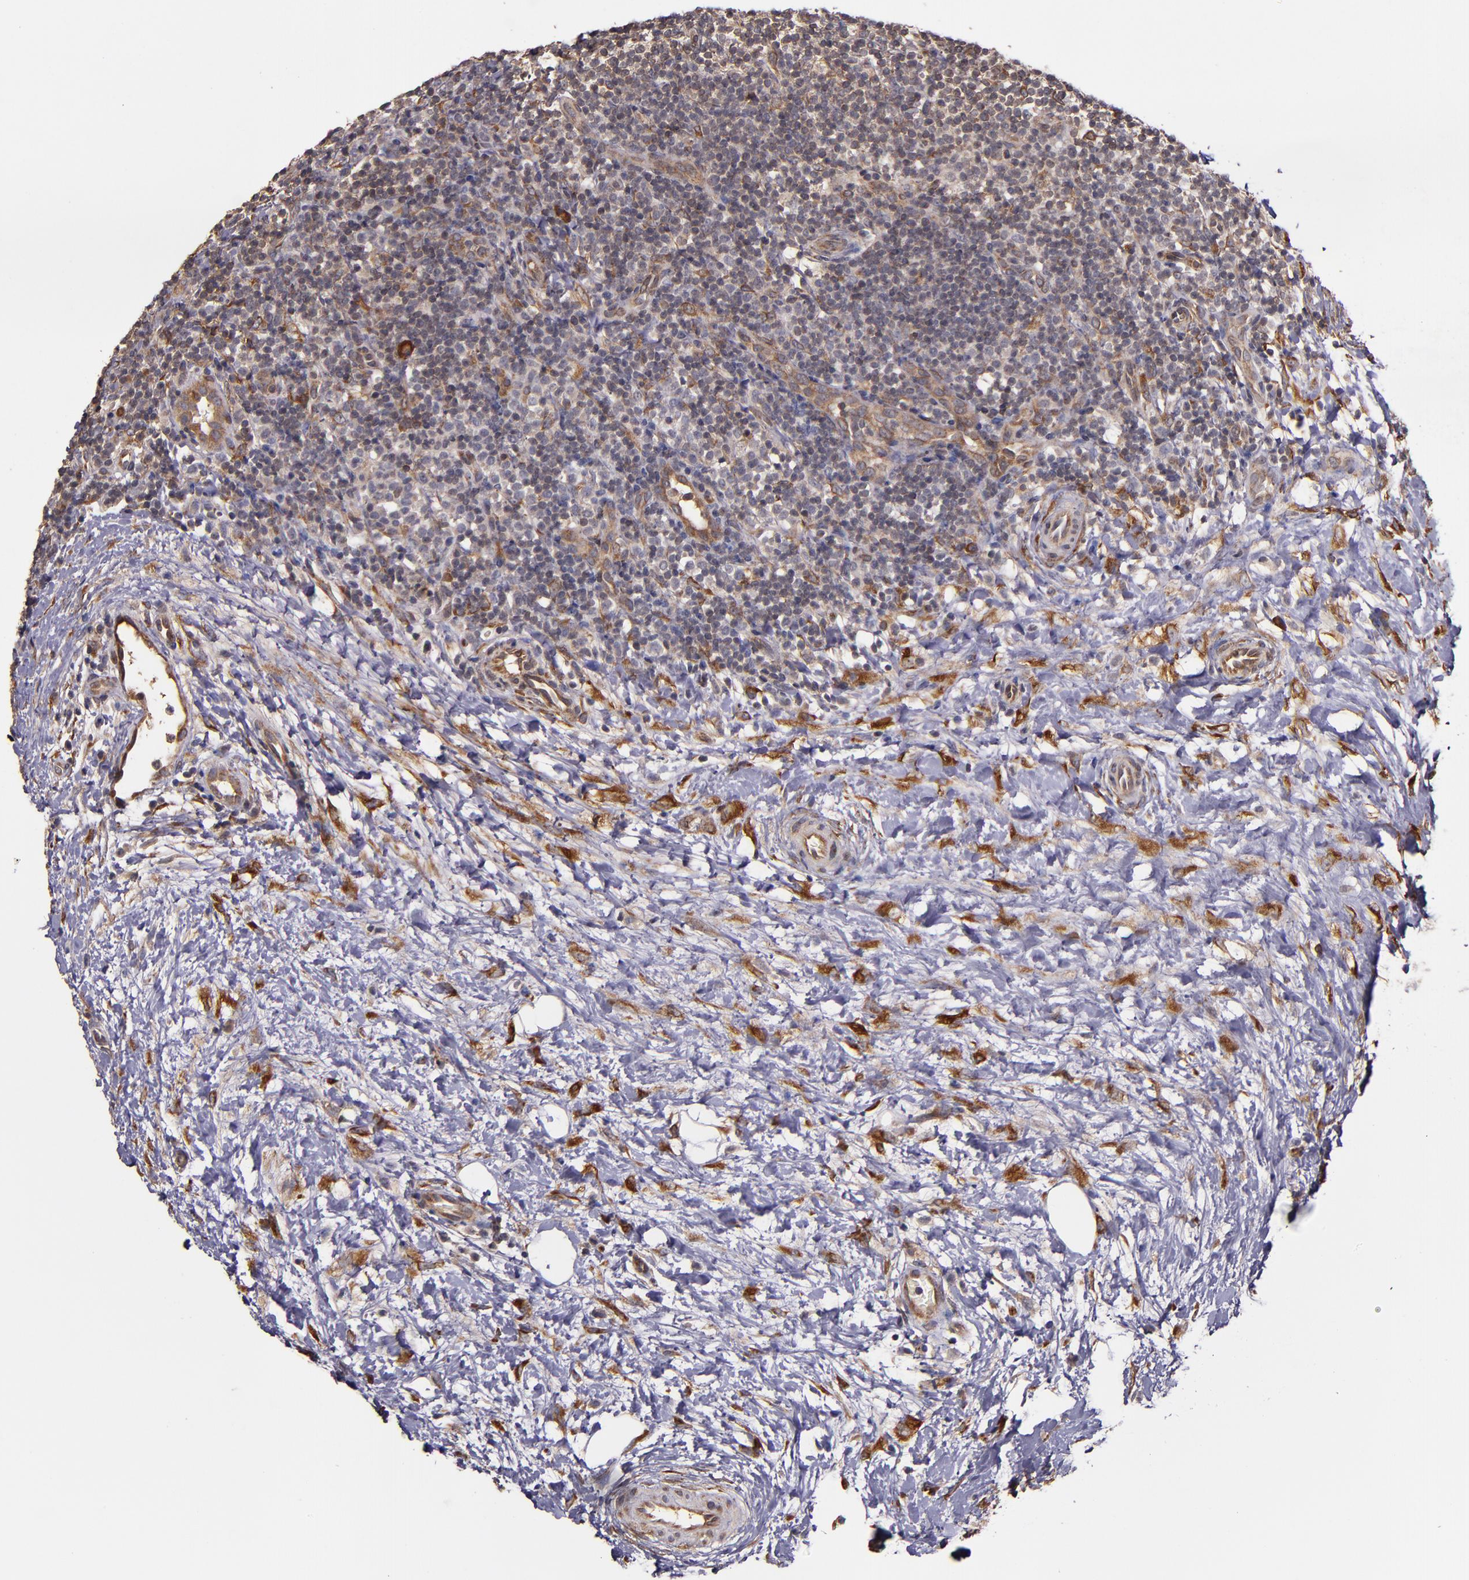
{"staining": {"intensity": "moderate", "quantity": "<25%", "location": "cytoplasmic/membranous"}, "tissue": "lymphoma", "cell_type": "Tumor cells", "image_type": "cancer", "snomed": [{"axis": "morphology", "description": "Malignant lymphoma, non-Hodgkin's type, Low grade"}, {"axis": "topography", "description": "Lymph node"}], "caption": "Lymphoma stained for a protein shows moderate cytoplasmic/membranous positivity in tumor cells.", "gene": "PRAF2", "patient": {"sex": "female", "age": 76}}